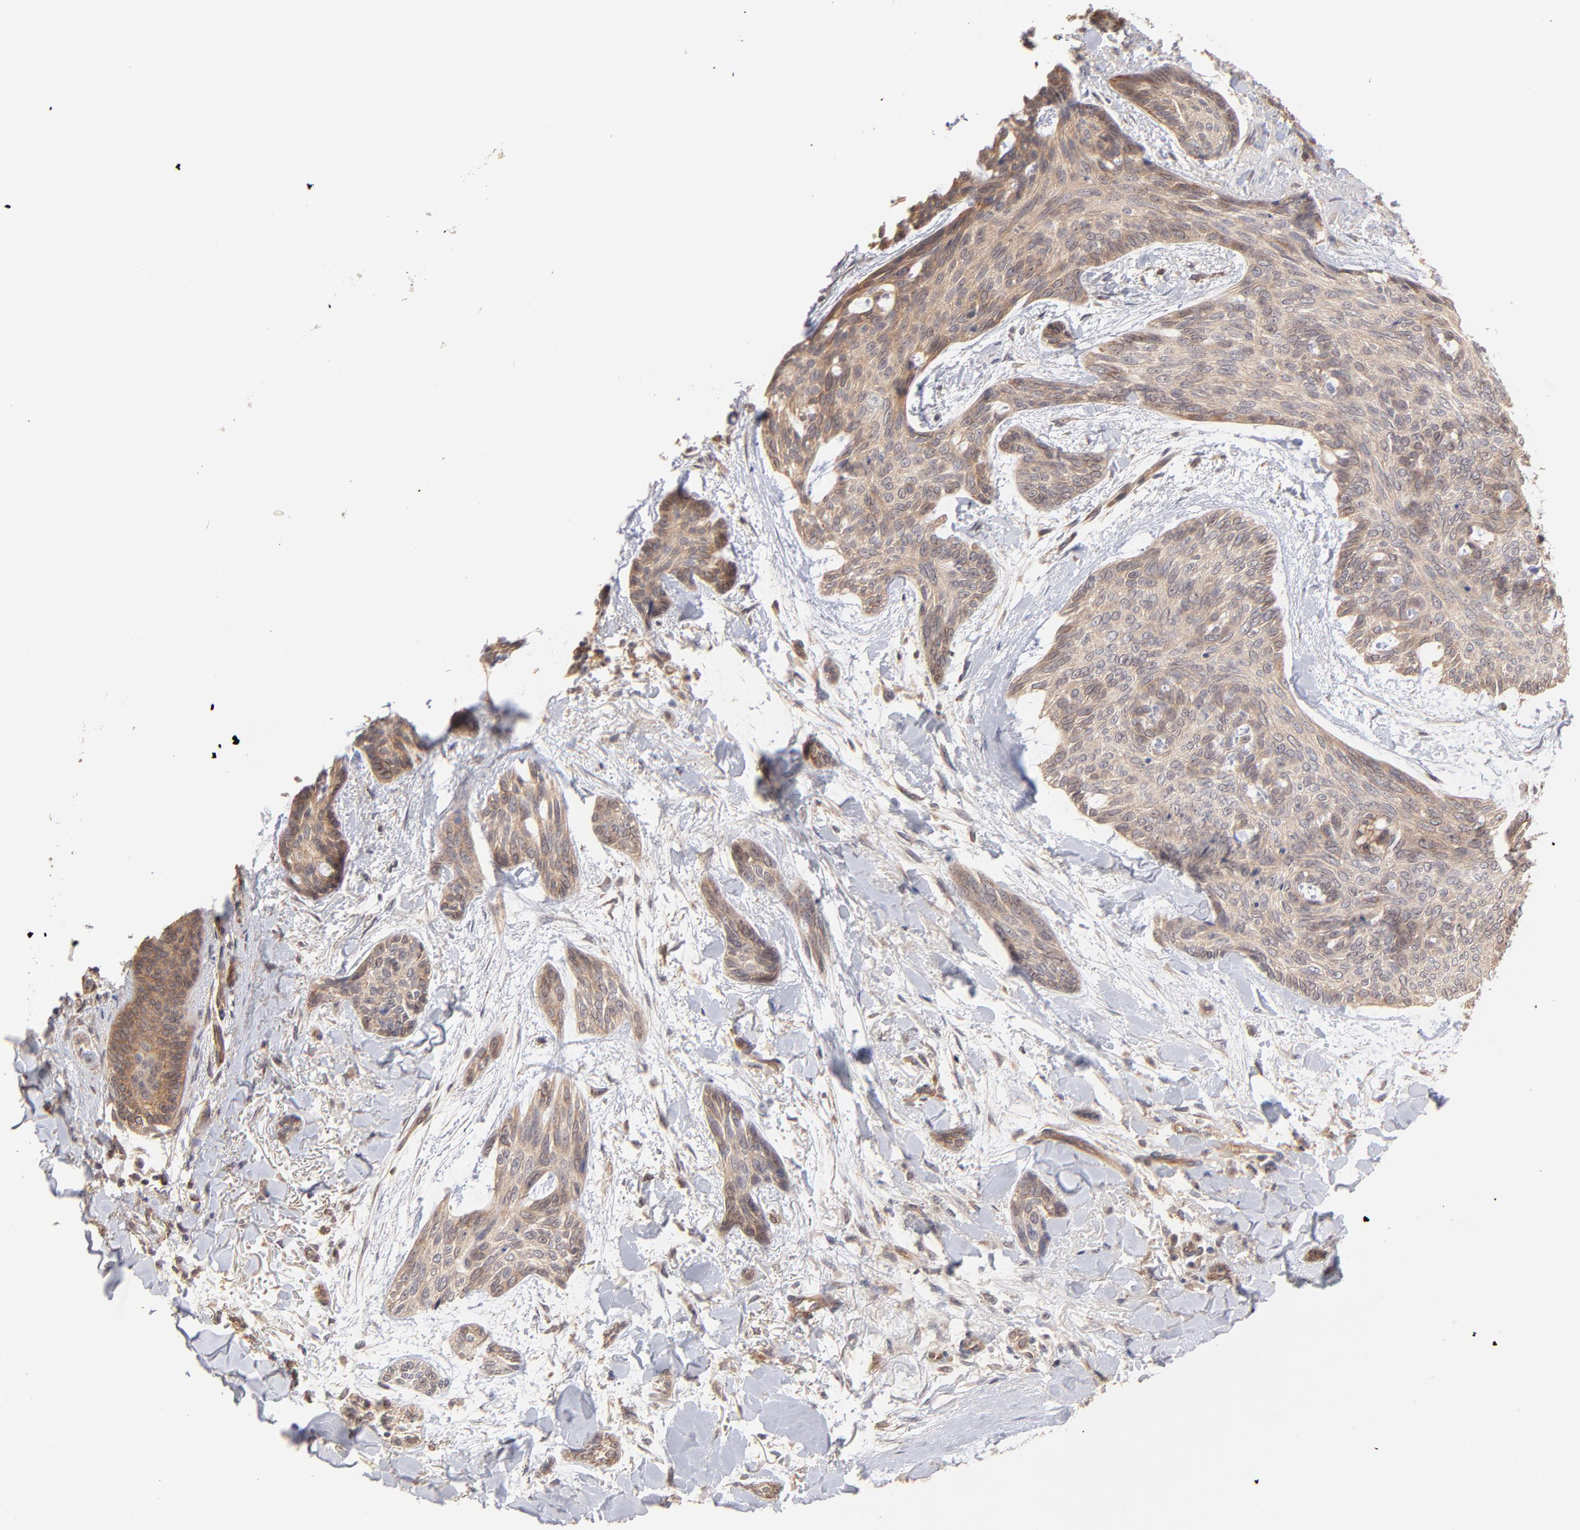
{"staining": {"intensity": "moderate", "quantity": ">75%", "location": "cytoplasmic/membranous"}, "tissue": "skin cancer", "cell_type": "Tumor cells", "image_type": "cancer", "snomed": [{"axis": "morphology", "description": "Normal tissue, NOS"}, {"axis": "morphology", "description": "Basal cell carcinoma"}, {"axis": "topography", "description": "Skin"}], "caption": "This histopathology image exhibits skin basal cell carcinoma stained with immunohistochemistry (IHC) to label a protein in brown. The cytoplasmic/membranous of tumor cells show moderate positivity for the protein. Nuclei are counter-stained blue.", "gene": "STAP2", "patient": {"sex": "female", "age": 71}}